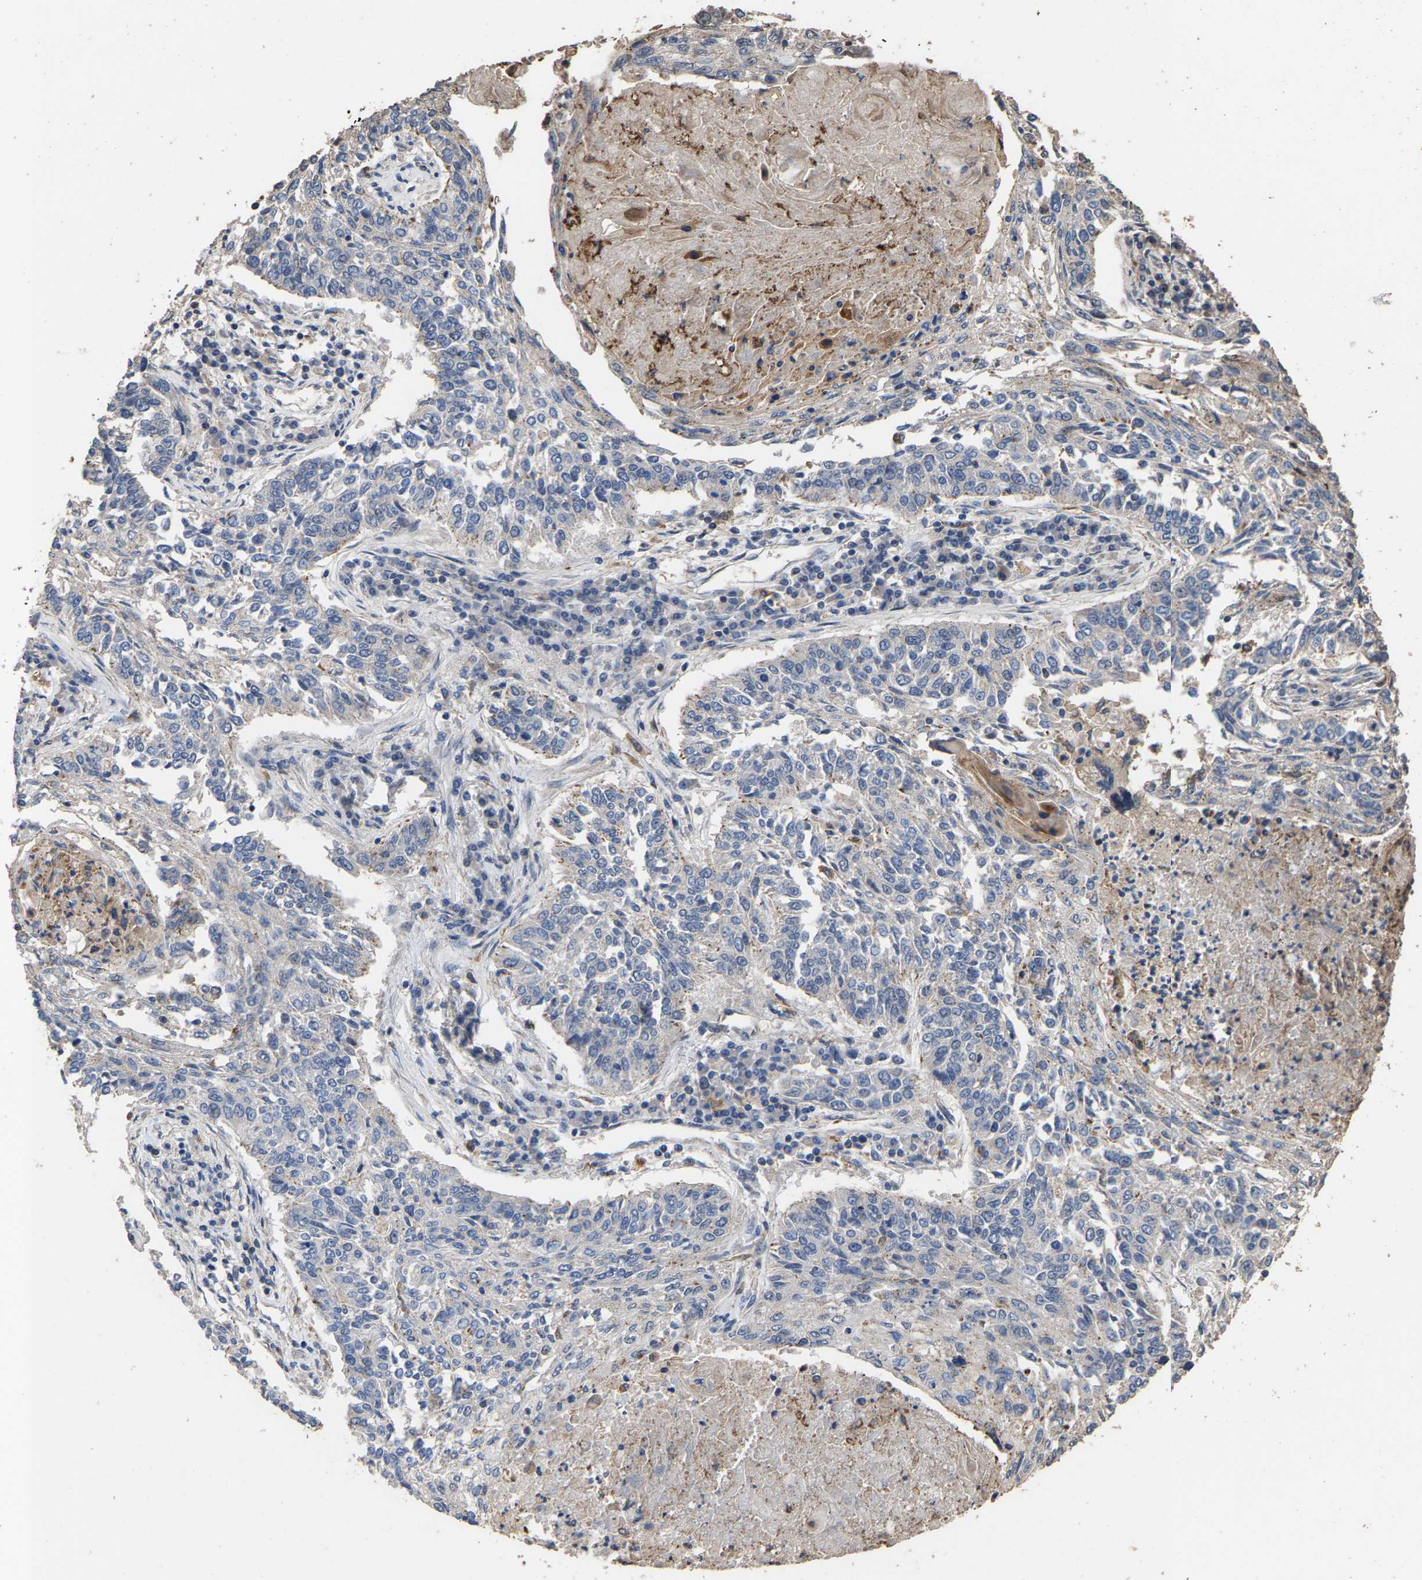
{"staining": {"intensity": "negative", "quantity": "none", "location": "none"}, "tissue": "lung cancer", "cell_type": "Tumor cells", "image_type": "cancer", "snomed": [{"axis": "morphology", "description": "Normal tissue, NOS"}, {"axis": "morphology", "description": "Squamous cell carcinoma, NOS"}, {"axis": "topography", "description": "Cartilage tissue"}, {"axis": "topography", "description": "Bronchus"}, {"axis": "topography", "description": "Lung"}], "caption": "IHC histopathology image of lung cancer stained for a protein (brown), which exhibits no staining in tumor cells.", "gene": "TDRKH", "patient": {"sex": "female", "age": 49}}